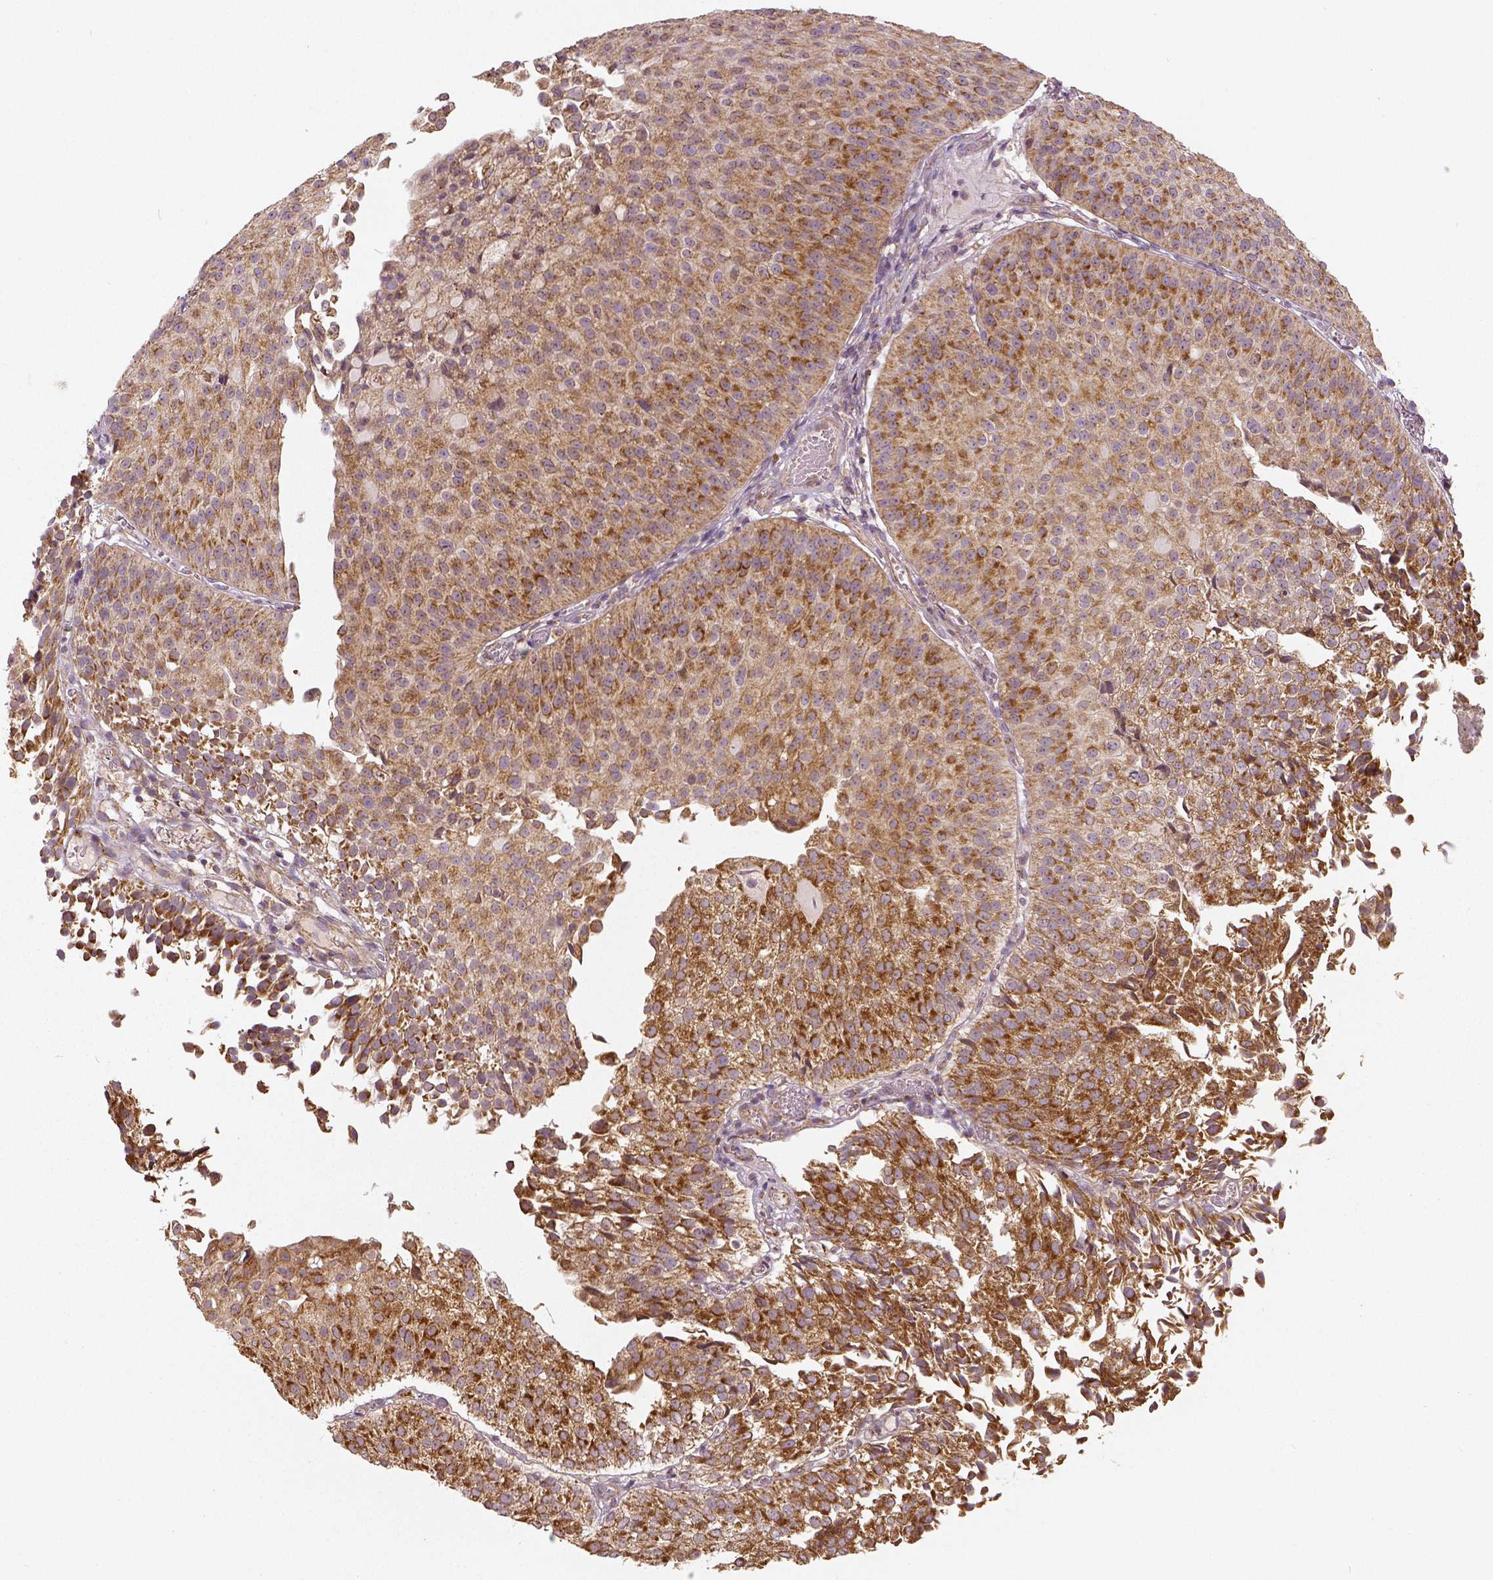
{"staining": {"intensity": "moderate", "quantity": ">75%", "location": "cytoplasmic/membranous"}, "tissue": "urothelial cancer", "cell_type": "Tumor cells", "image_type": "cancer", "snomed": [{"axis": "morphology", "description": "Urothelial carcinoma, Low grade"}, {"axis": "topography", "description": "Urinary bladder"}], "caption": "The photomicrograph exhibits immunohistochemical staining of urothelial cancer. There is moderate cytoplasmic/membranous positivity is seen in approximately >75% of tumor cells.", "gene": "PGAM5", "patient": {"sex": "male", "age": 80}}